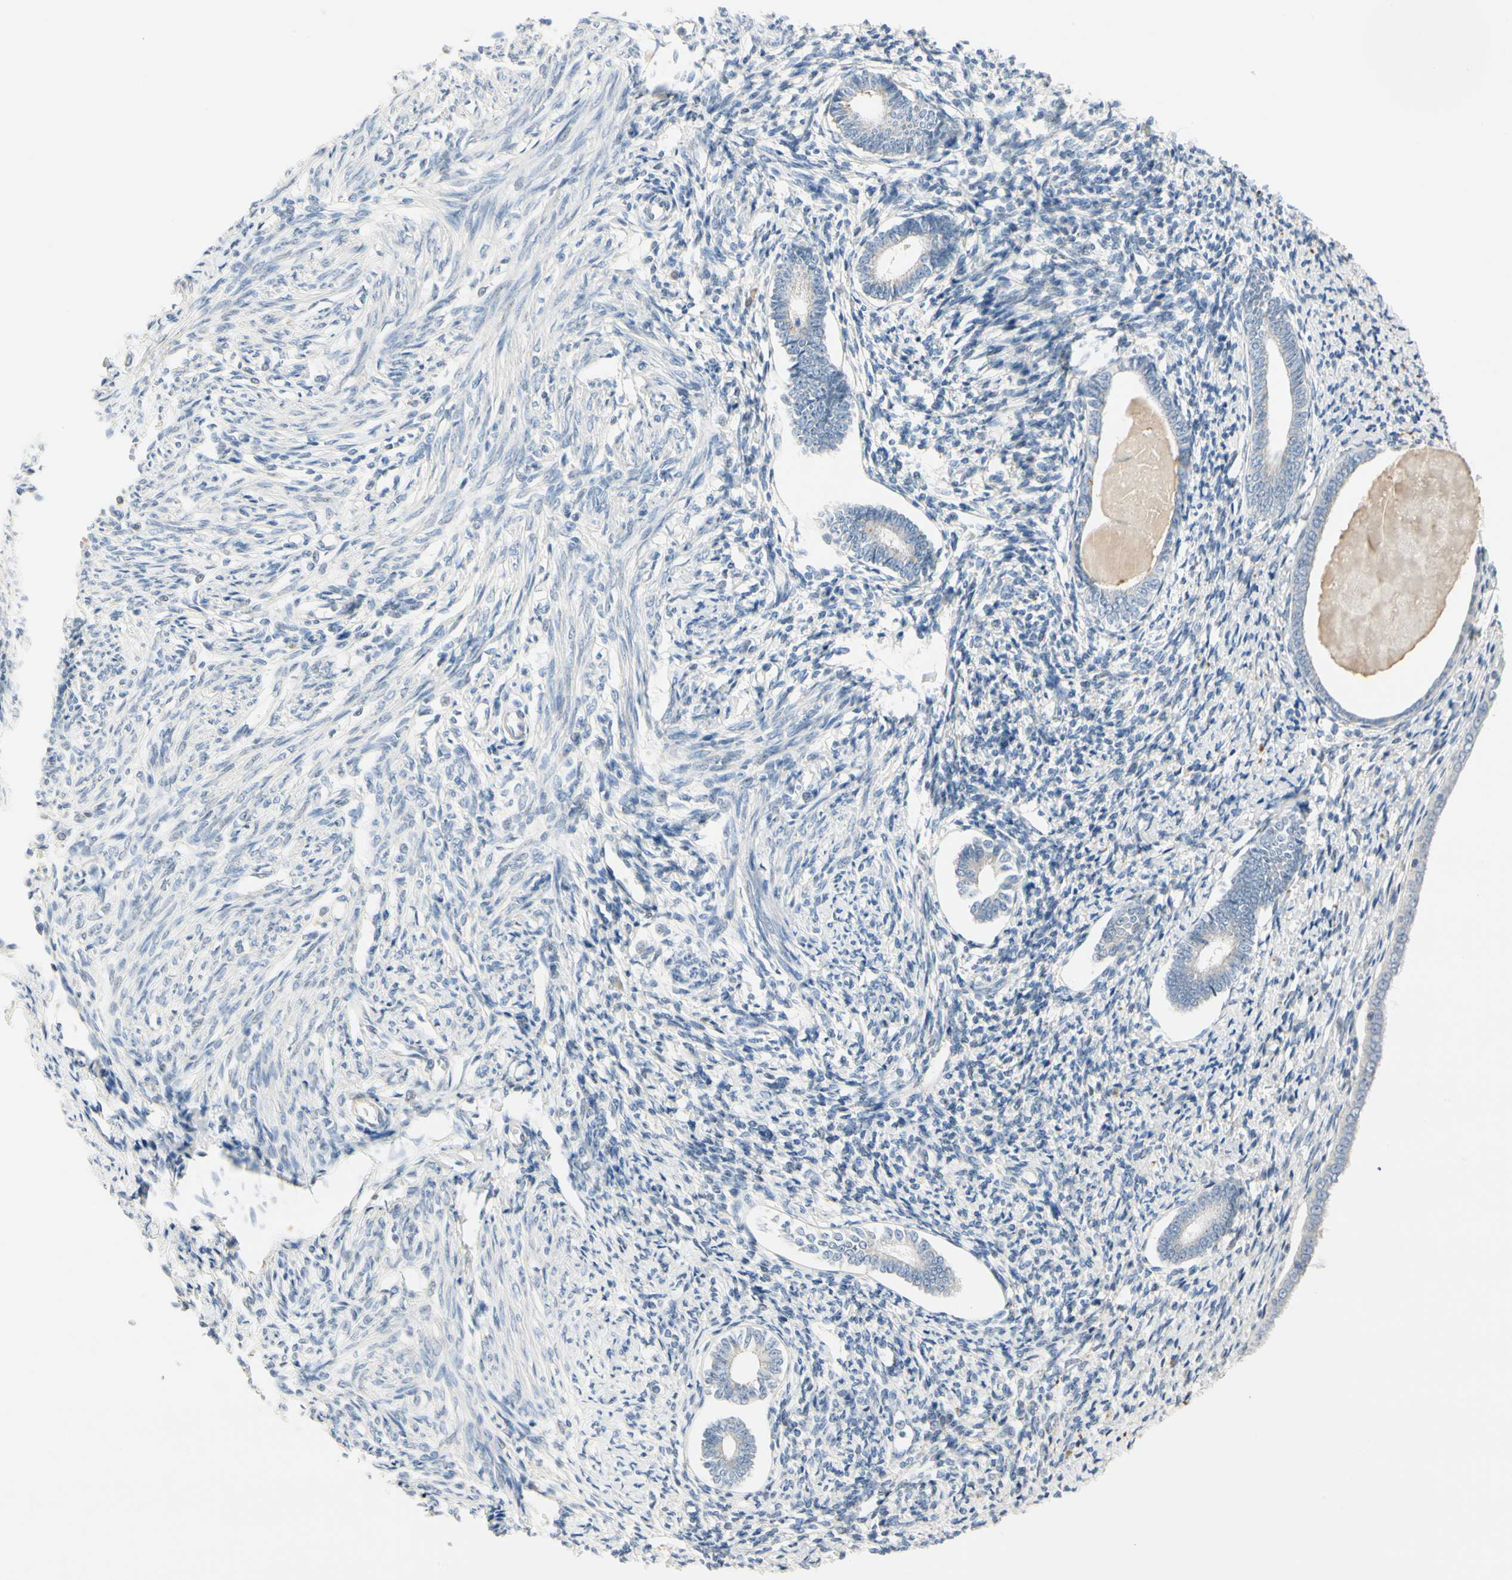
{"staining": {"intensity": "negative", "quantity": "none", "location": "none"}, "tissue": "endometrium", "cell_type": "Cells in endometrial stroma", "image_type": "normal", "snomed": [{"axis": "morphology", "description": "Normal tissue, NOS"}, {"axis": "topography", "description": "Endometrium"}], "caption": "Micrograph shows no protein staining in cells in endometrial stroma of unremarkable endometrium.", "gene": "PRSS21", "patient": {"sex": "female", "age": 71}}